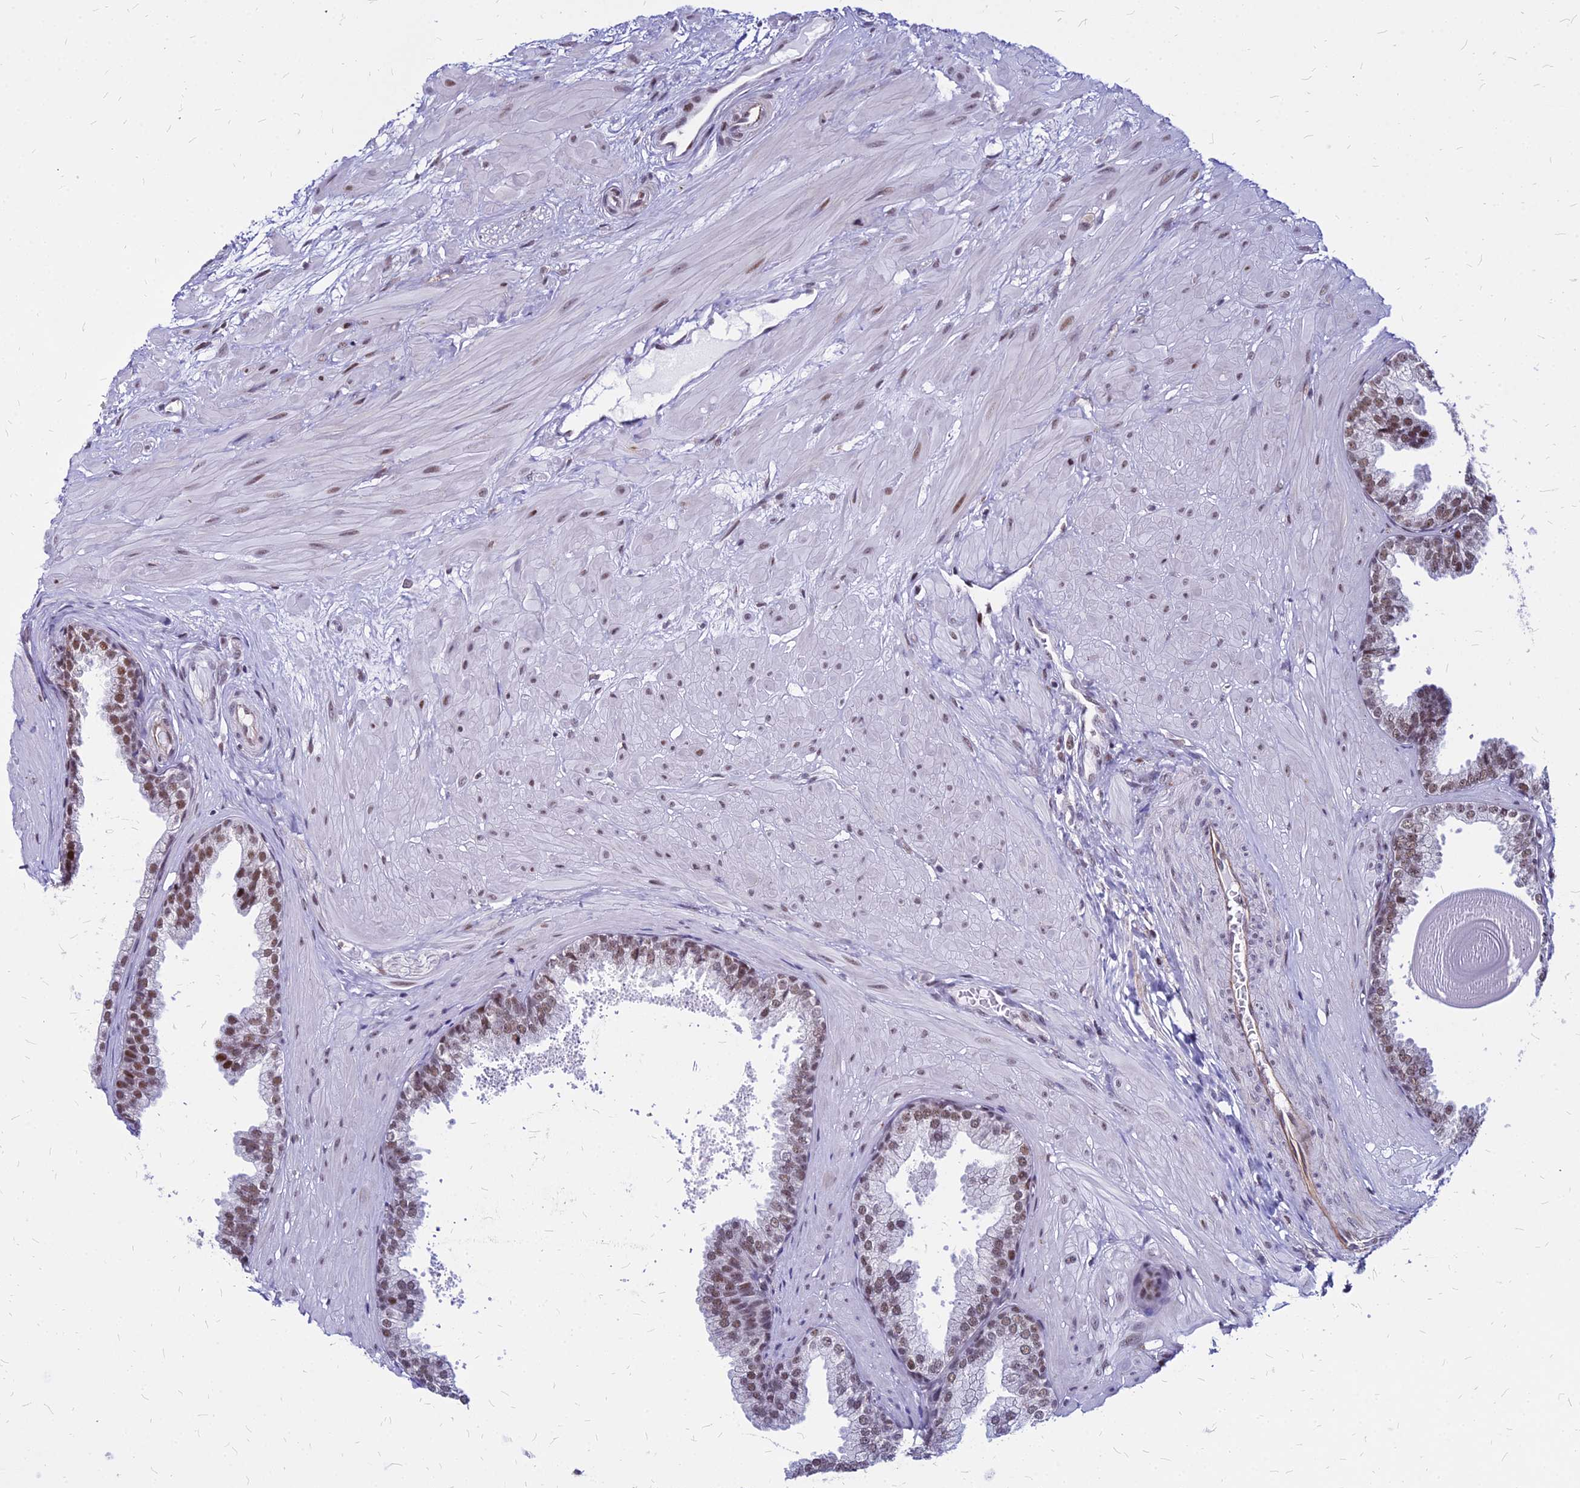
{"staining": {"intensity": "moderate", "quantity": "25%-75%", "location": "nuclear"}, "tissue": "prostate cancer", "cell_type": "Tumor cells", "image_type": "cancer", "snomed": [{"axis": "morphology", "description": "Adenocarcinoma, Low grade"}, {"axis": "topography", "description": "Prostate"}], "caption": "Protein staining exhibits moderate nuclear staining in about 25%-75% of tumor cells in prostate cancer (adenocarcinoma (low-grade)).", "gene": "FDX2", "patient": {"sex": "male", "age": 64}}